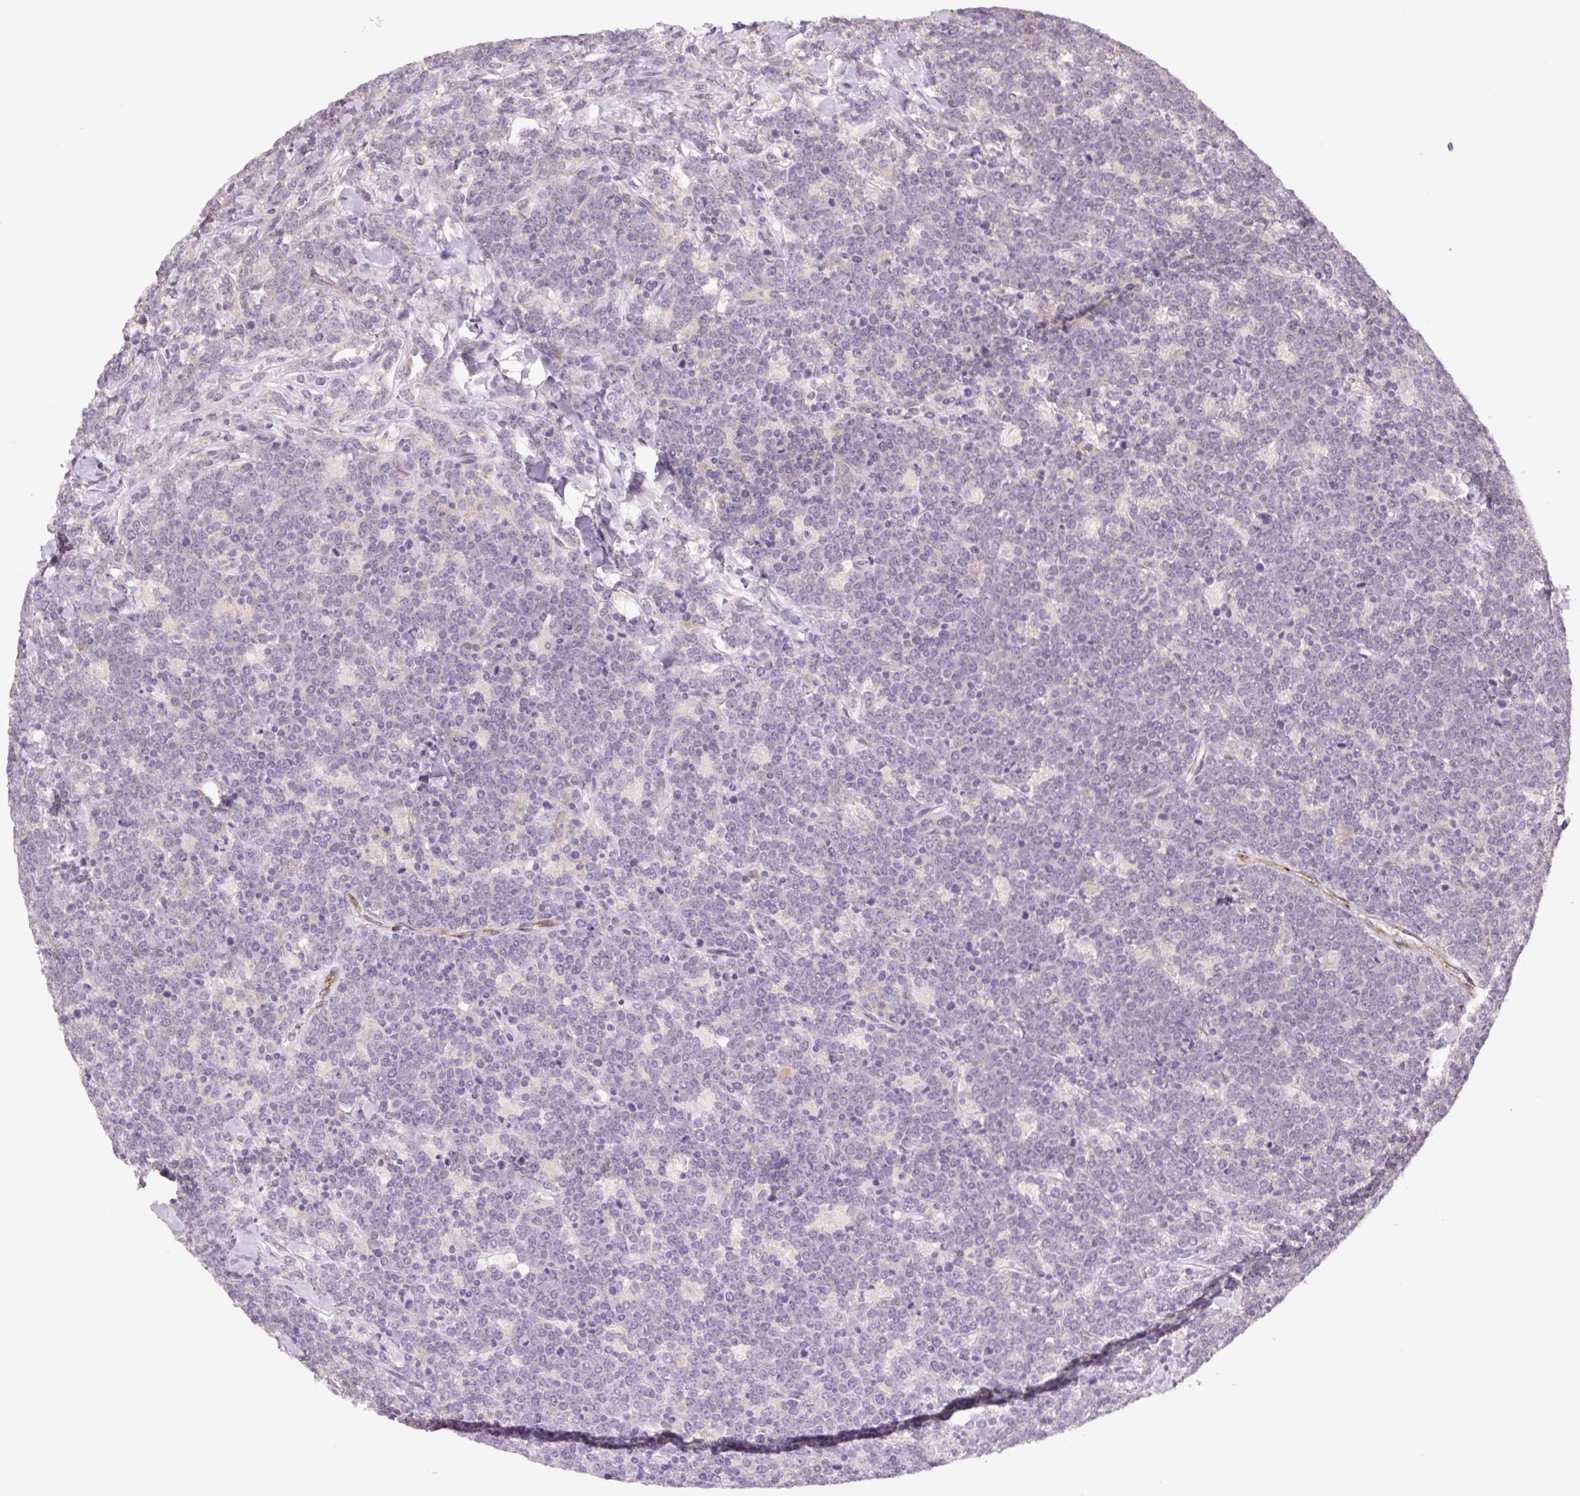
{"staining": {"intensity": "negative", "quantity": "none", "location": "none"}, "tissue": "lymphoma", "cell_type": "Tumor cells", "image_type": "cancer", "snomed": [{"axis": "morphology", "description": "Malignant lymphoma, non-Hodgkin's type, High grade"}, {"axis": "topography", "description": "Small intestine"}], "caption": "High magnification brightfield microscopy of lymphoma stained with DAB (brown) and counterstained with hematoxylin (blue): tumor cells show no significant staining.", "gene": "PLA2G4A", "patient": {"sex": "male", "age": 8}}